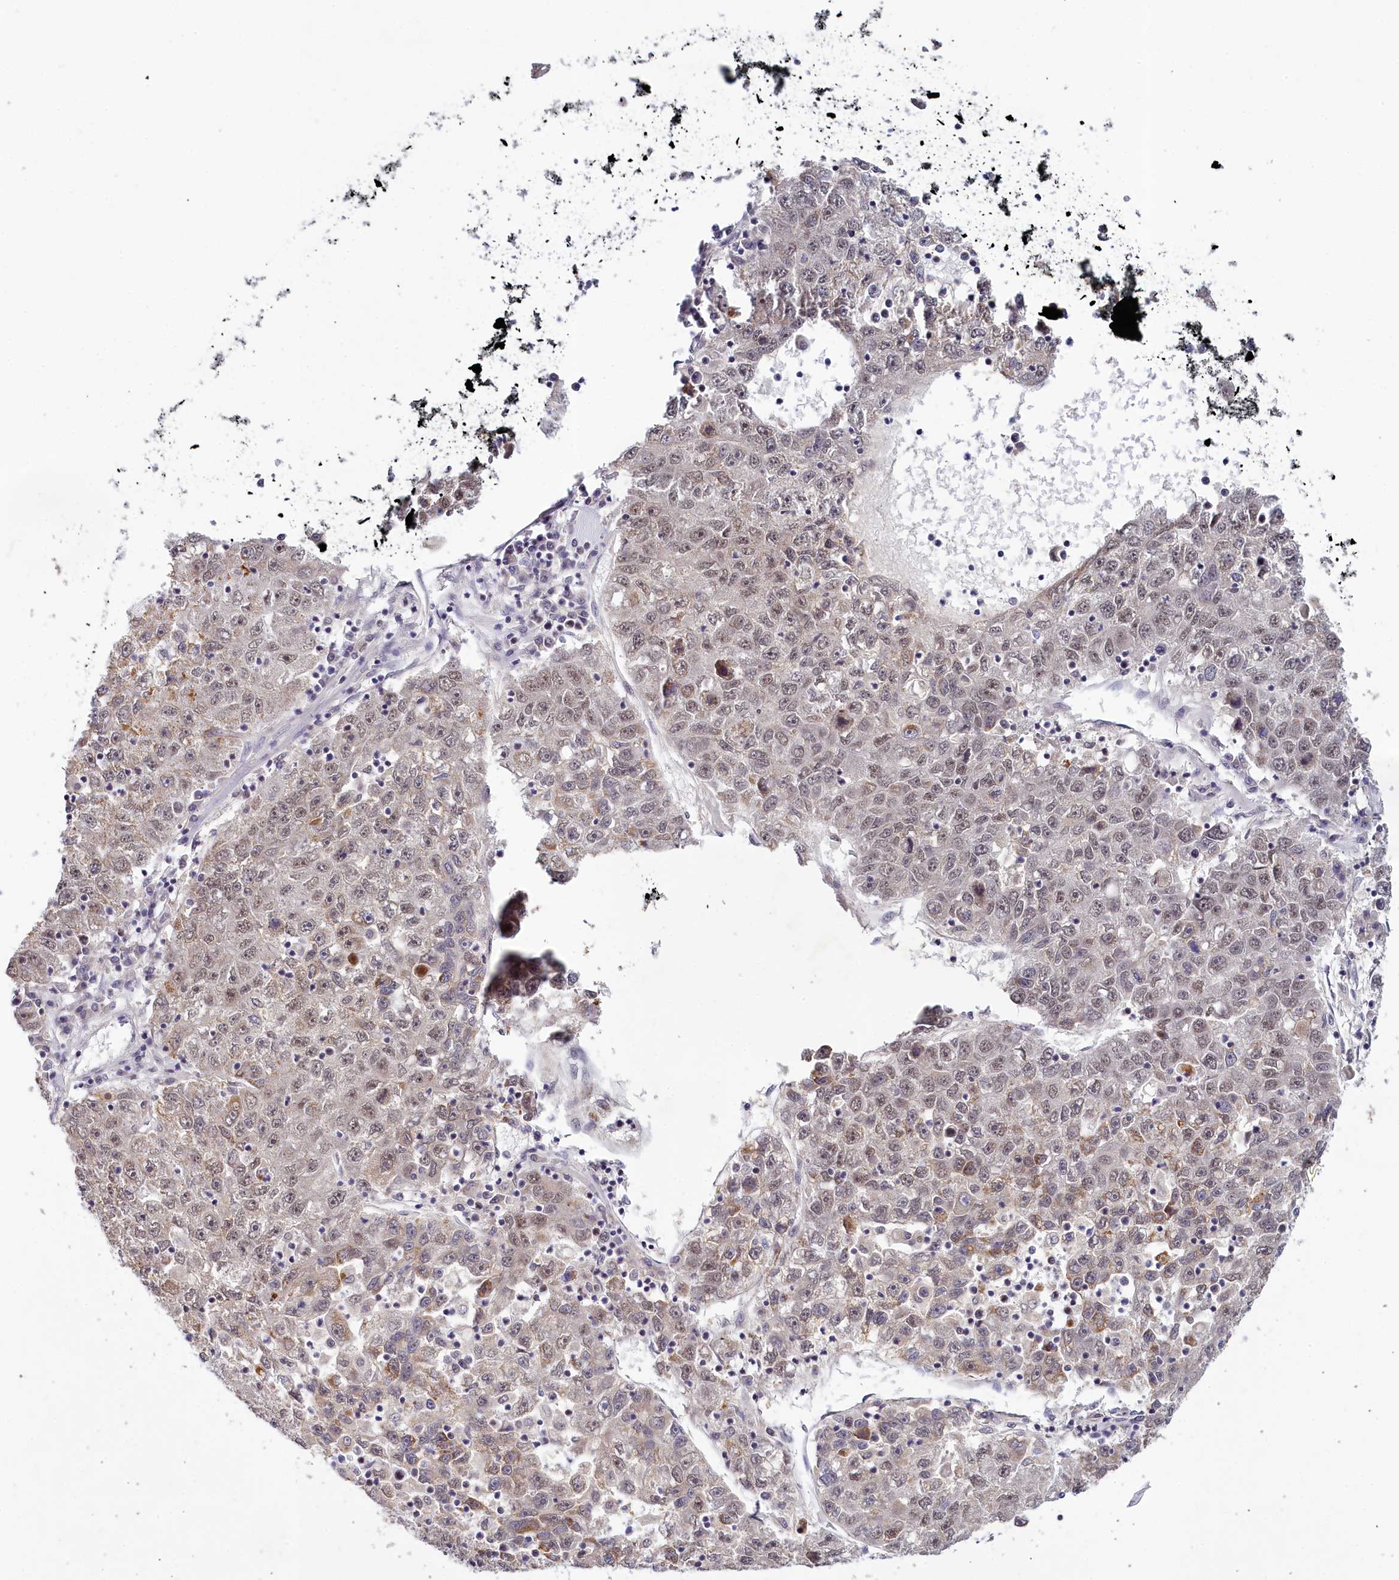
{"staining": {"intensity": "moderate", "quantity": "25%-75%", "location": "cytoplasmic/membranous,nuclear"}, "tissue": "liver cancer", "cell_type": "Tumor cells", "image_type": "cancer", "snomed": [{"axis": "morphology", "description": "Carcinoma, Hepatocellular, NOS"}, {"axis": "topography", "description": "Liver"}], "caption": "Immunohistochemistry (IHC) image of neoplastic tissue: hepatocellular carcinoma (liver) stained using IHC demonstrates medium levels of moderate protein expression localized specifically in the cytoplasmic/membranous and nuclear of tumor cells, appearing as a cytoplasmic/membranous and nuclear brown color.", "gene": "PPHLN1", "patient": {"sex": "female", "age": 58}}